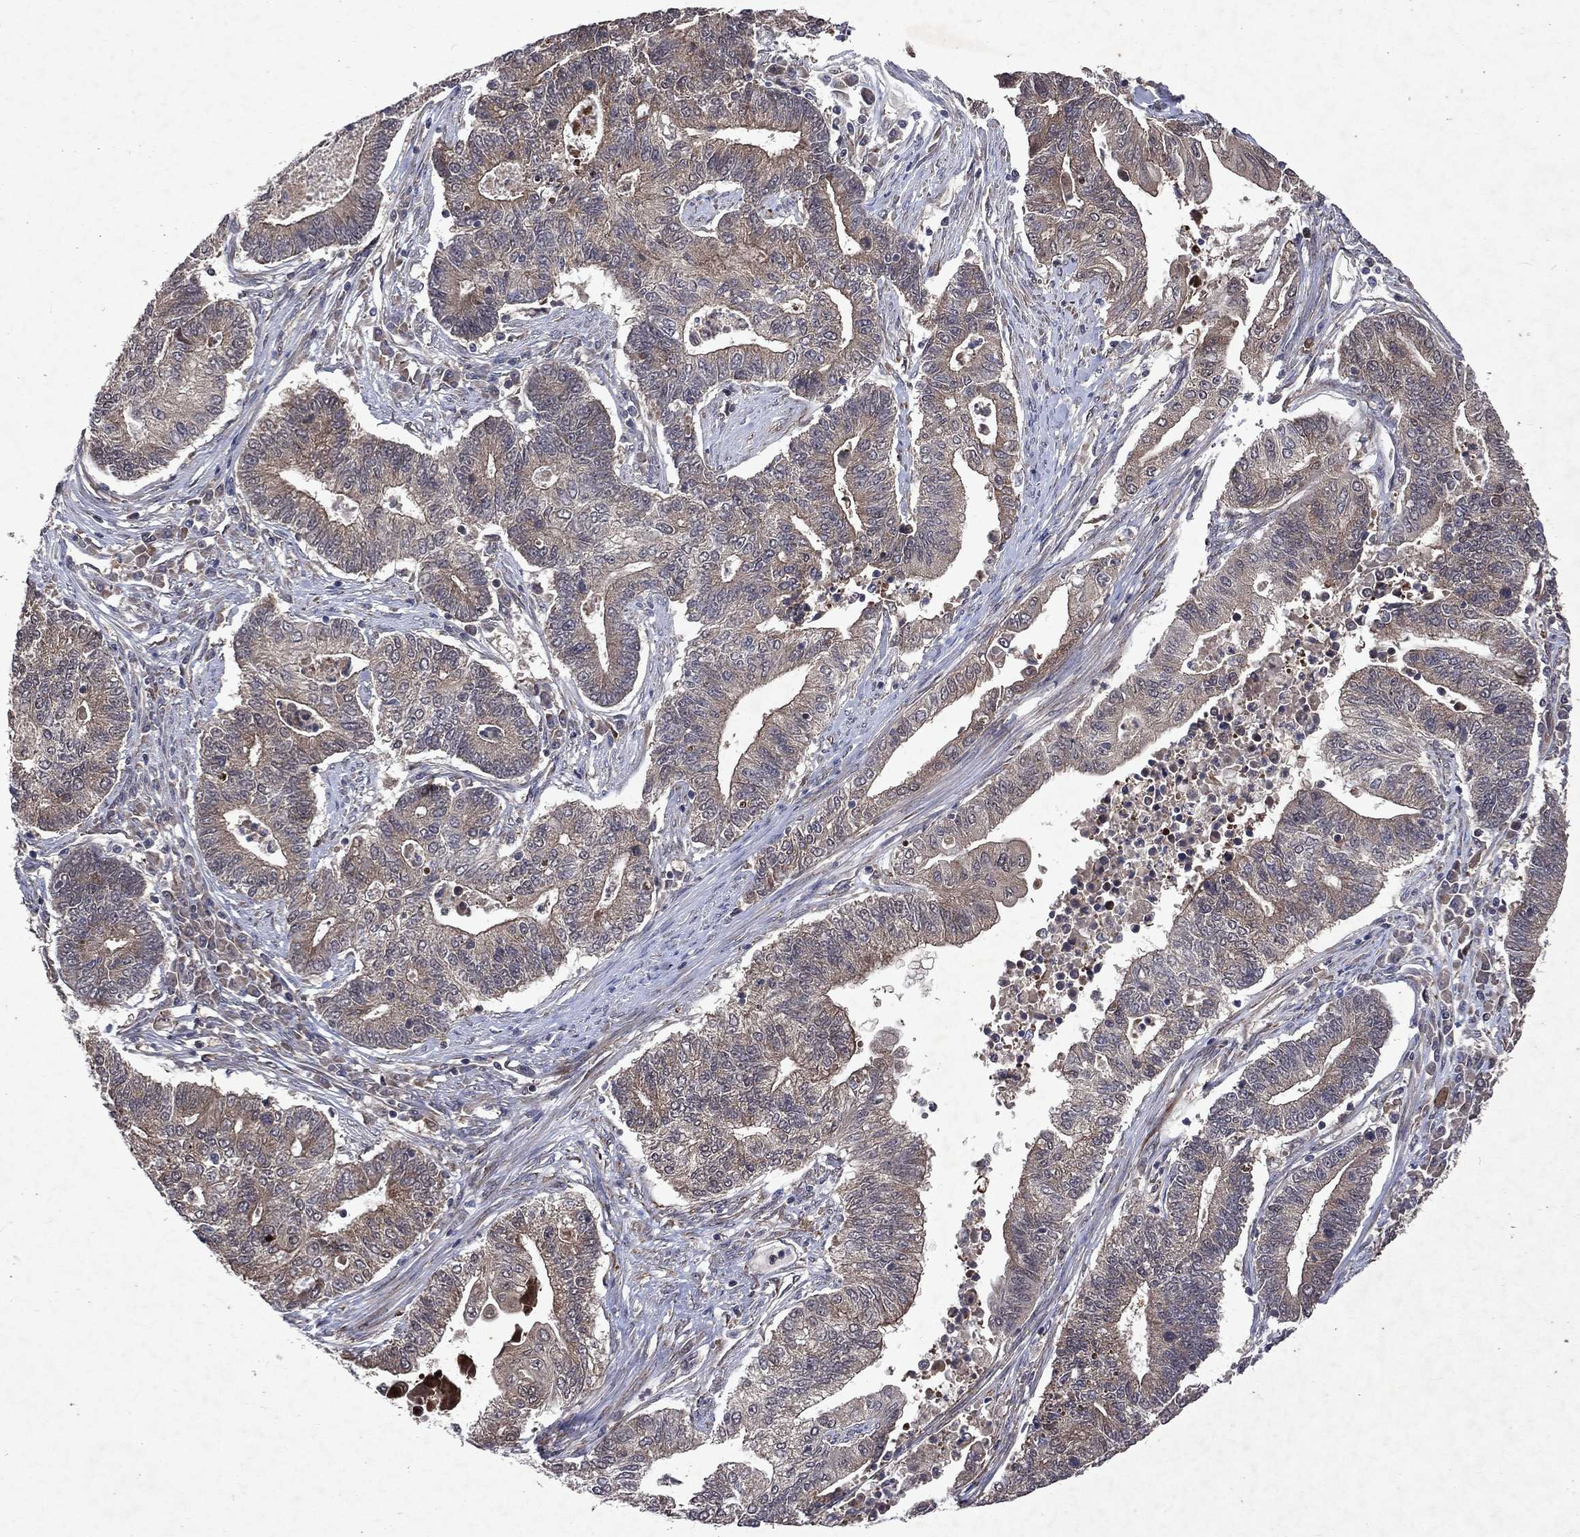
{"staining": {"intensity": "weak", "quantity": "25%-75%", "location": "cytoplasmic/membranous"}, "tissue": "endometrial cancer", "cell_type": "Tumor cells", "image_type": "cancer", "snomed": [{"axis": "morphology", "description": "Adenocarcinoma, NOS"}, {"axis": "topography", "description": "Uterus"}, {"axis": "topography", "description": "Endometrium"}], "caption": "High-power microscopy captured an immunohistochemistry histopathology image of endometrial adenocarcinoma, revealing weak cytoplasmic/membranous staining in about 25%-75% of tumor cells.", "gene": "MTAP", "patient": {"sex": "female", "age": 54}}